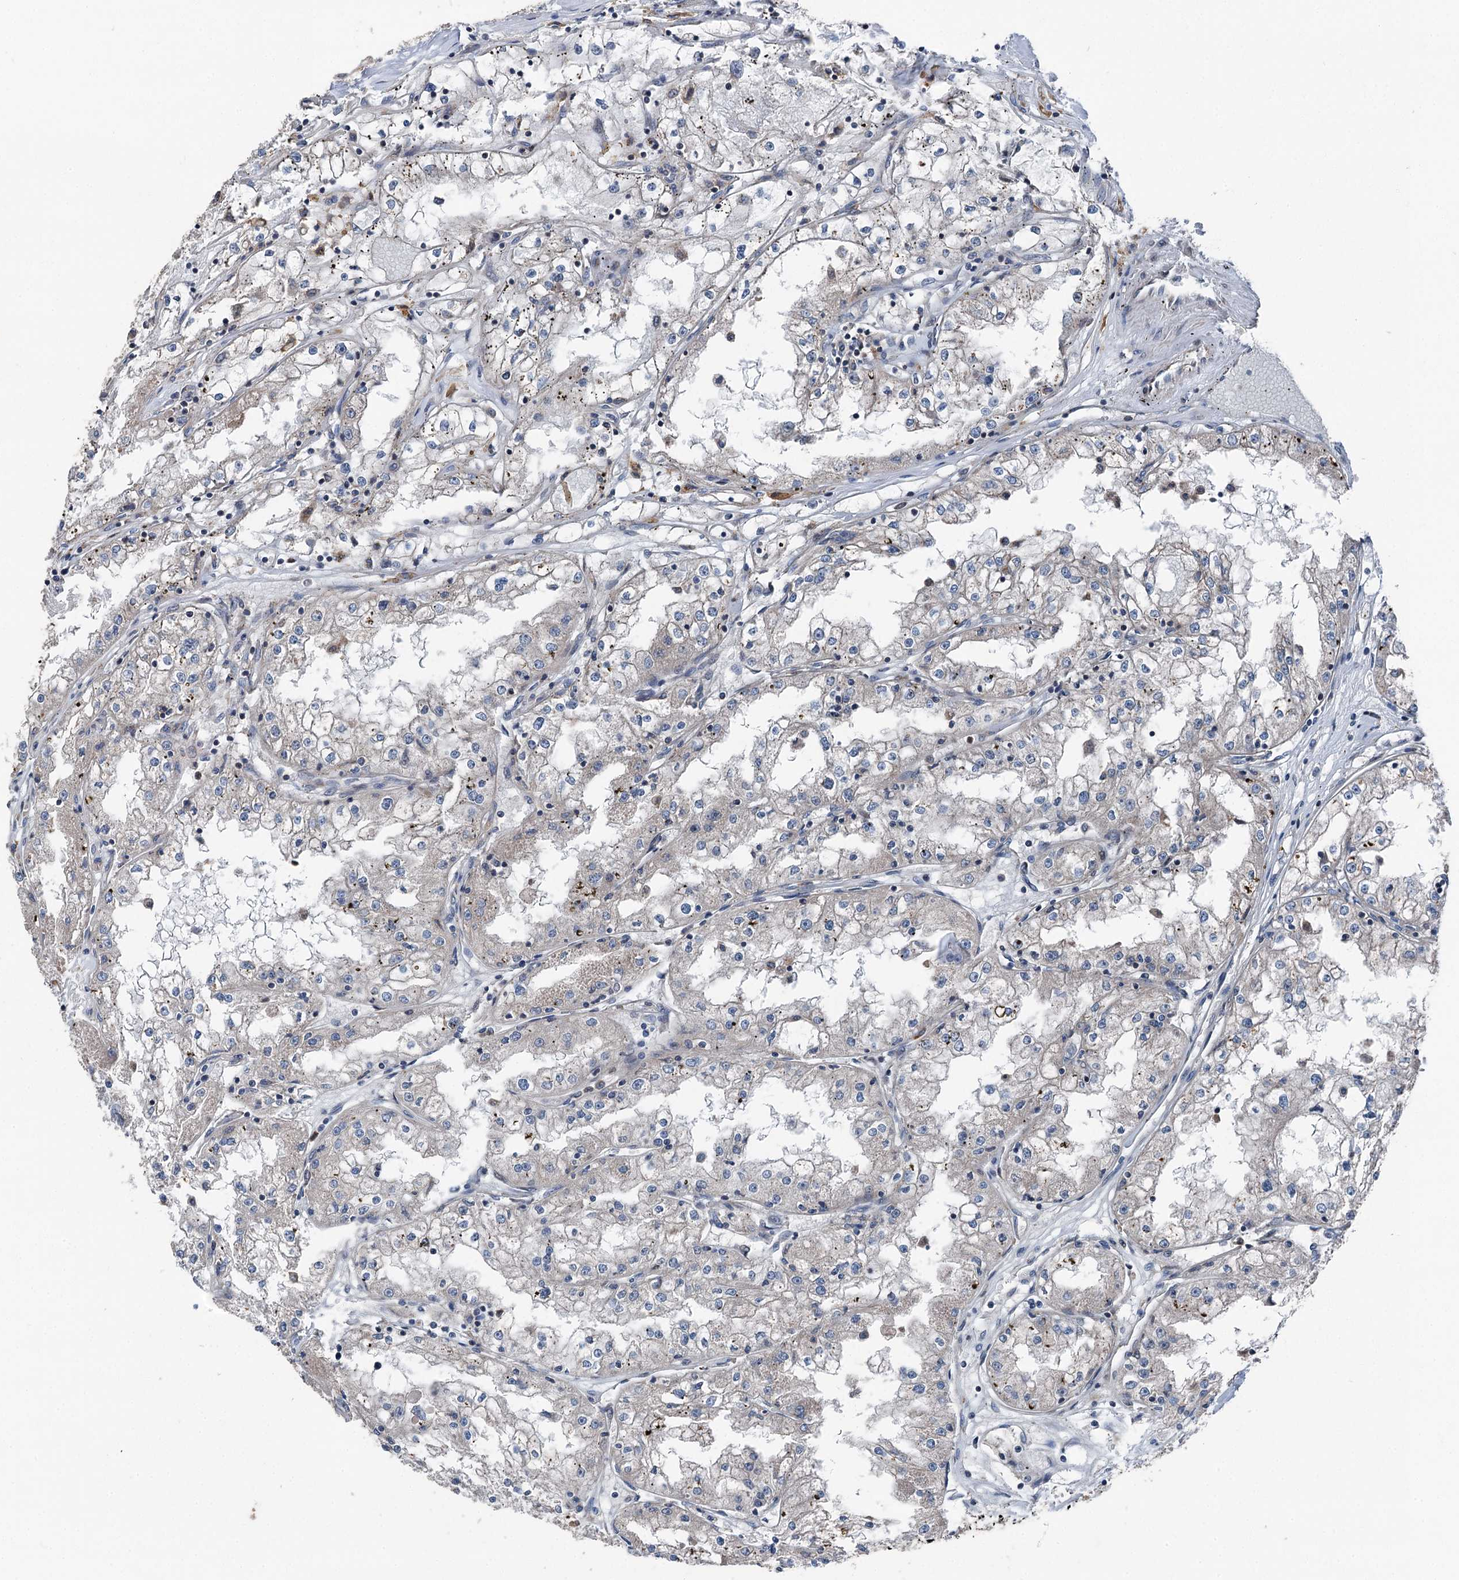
{"staining": {"intensity": "negative", "quantity": "none", "location": "none"}, "tissue": "renal cancer", "cell_type": "Tumor cells", "image_type": "cancer", "snomed": [{"axis": "morphology", "description": "Adenocarcinoma, NOS"}, {"axis": "topography", "description": "Kidney"}], "caption": "Tumor cells are negative for protein expression in human renal cancer (adenocarcinoma).", "gene": "RUFY1", "patient": {"sex": "male", "age": 56}}